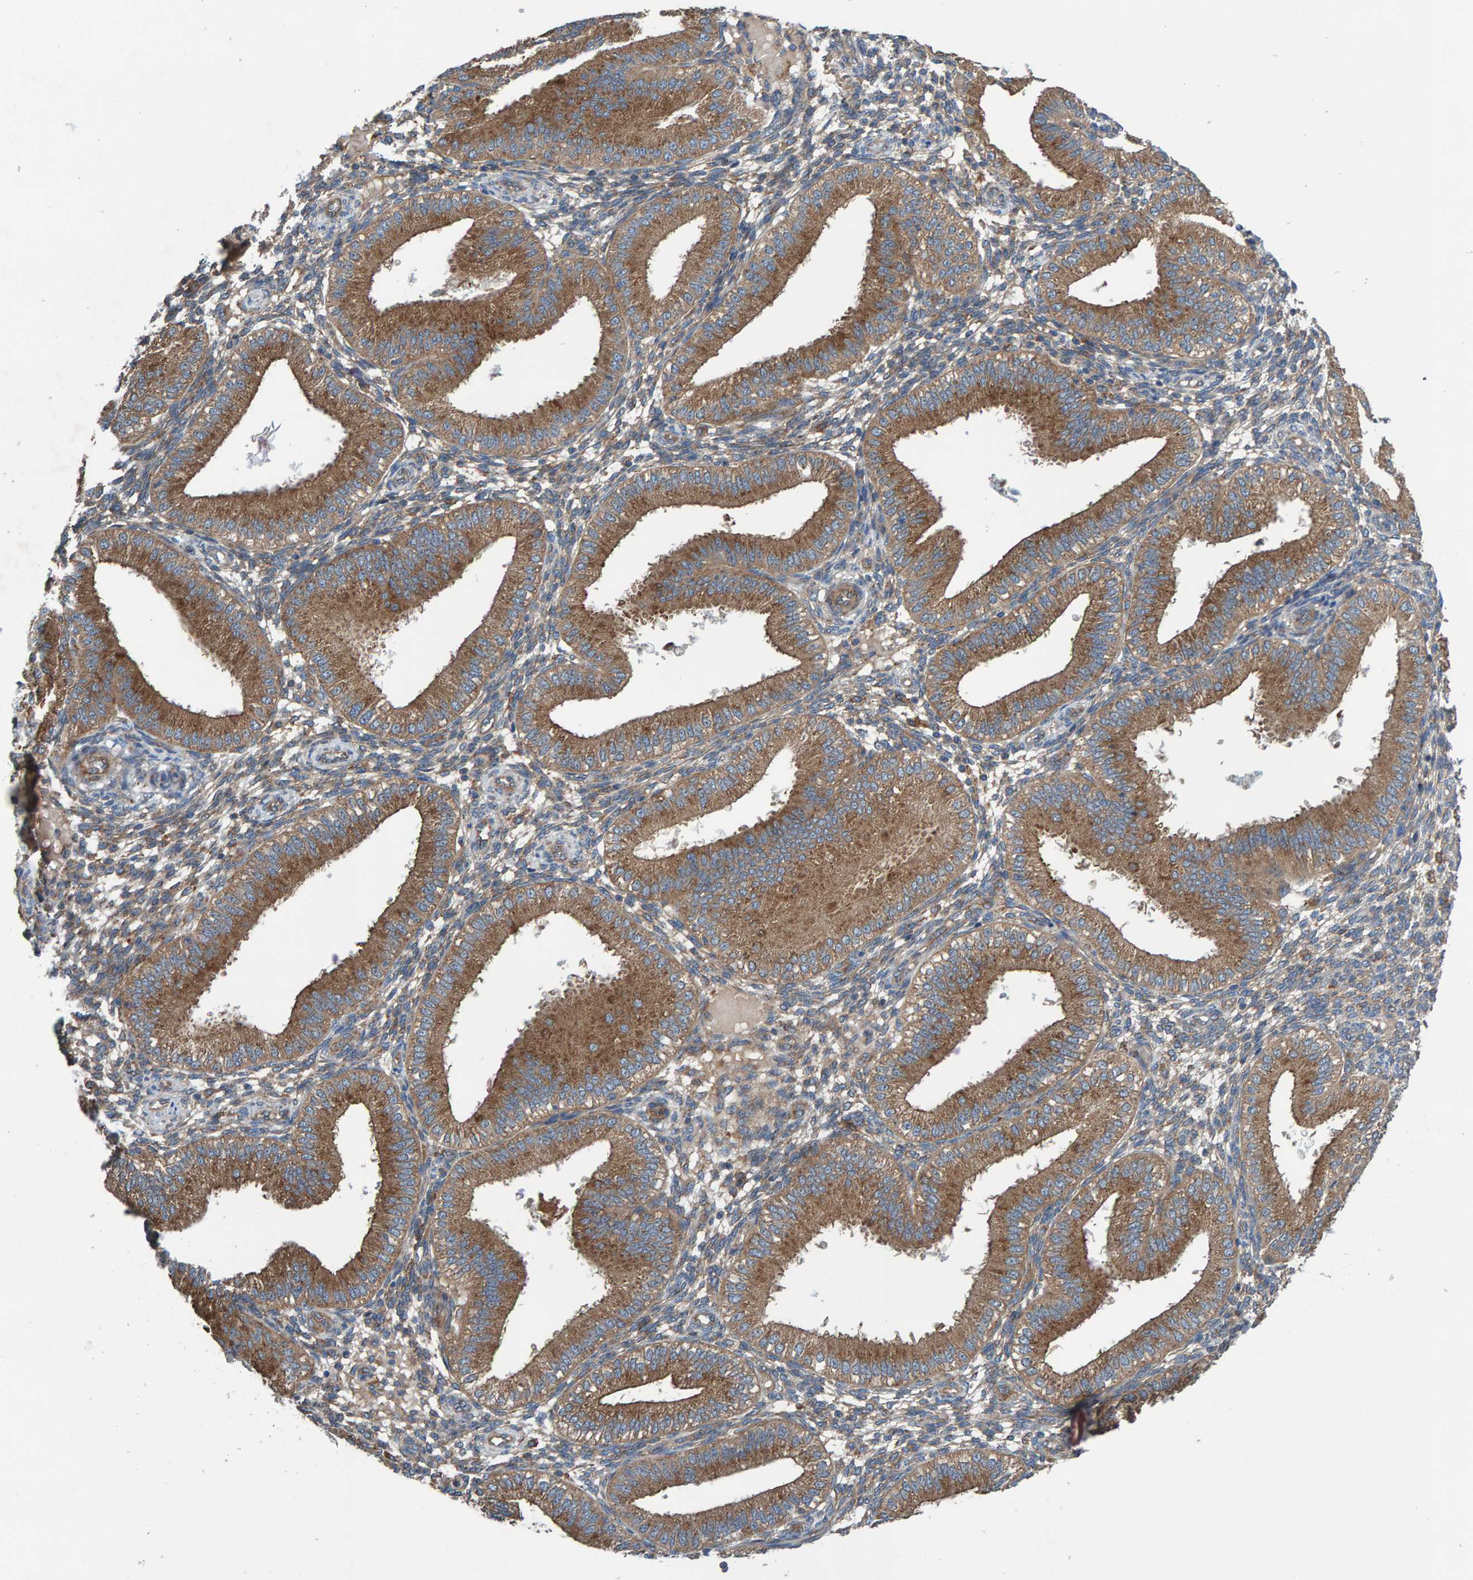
{"staining": {"intensity": "weak", "quantity": "25%-75%", "location": "cytoplasmic/membranous"}, "tissue": "endometrium", "cell_type": "Cells in endometrial stroma", "image_type": "normal", "snomed": [{"axis": "morphology", "description": "Normal tissue, NOS"}, {"axis": "topography", "description": "Endometrium"}], "caption": "Immunohistochemistry (IHC) photomicrograph of unremarkable endometrium: endometrium stained using IHC displays low levels of weak protein expression localized specifically in the cytoplasmic/membranous of cells in endometrial stroma, appearing as a cytoplasmic/membranous brown color.", "gene": "MKLN1", "patient": {"sex": "female", "age": 39}}